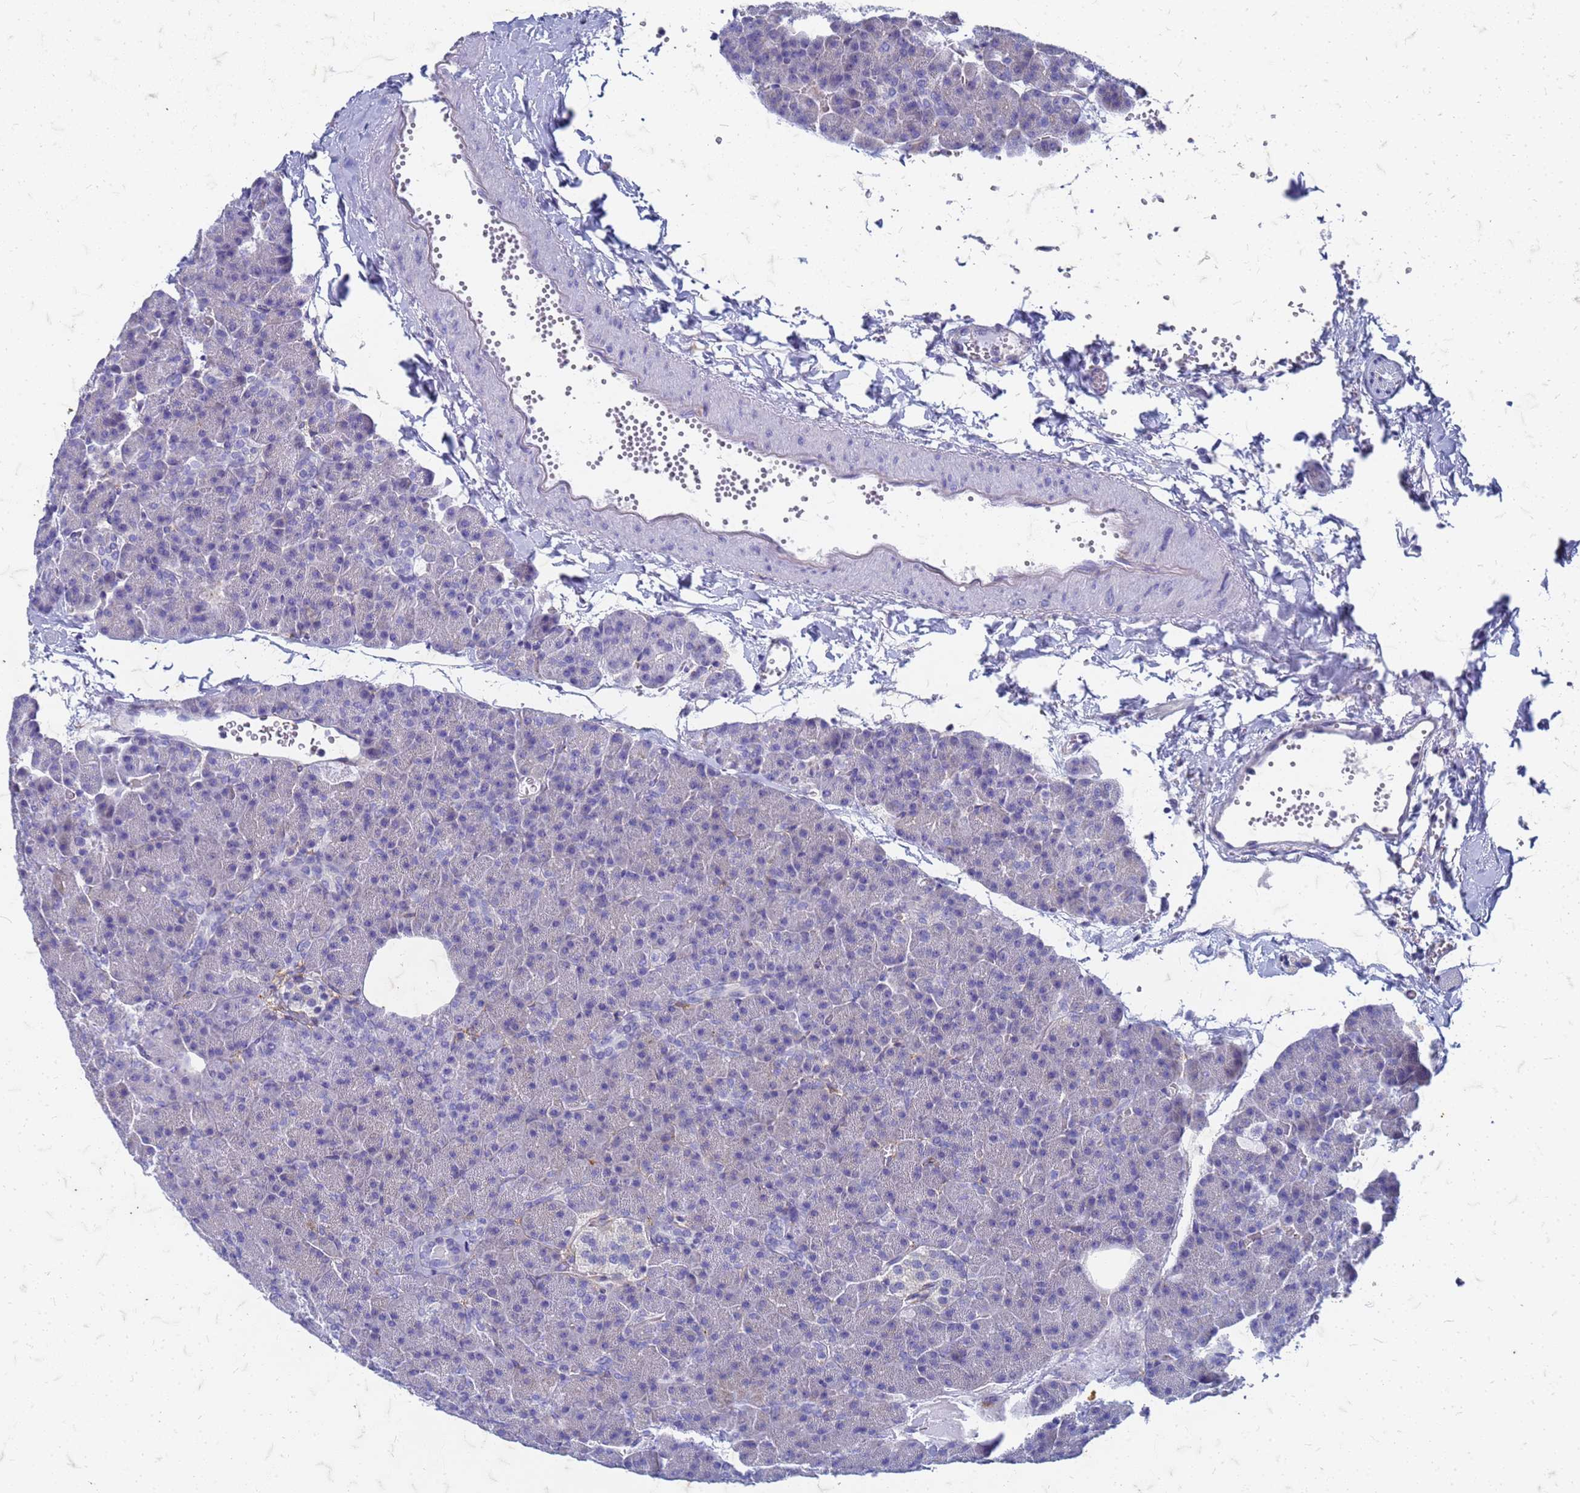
{"staining": {"intensity": "negative", "quantity": "none", "location": "none"}, "tissue": "pancreas", "cell_type": "Exocrine glandular cells", "image_type": "normal", "snomed": [{"axis": "morphology", "description": "Normal tissue, NOS"}, {"axis": "morphology", "description": "Carcinoid, malignant, NOS"}, {"axis": "topography", "description": "Pancreas"}], "caption": "Exocrine glandular cells are negative for protein expression in unremarkable human pancreas. (DAB (3,3'-diaminobenzidine) IHC with hematoxylin counter stain).", "gene": "TRIM64B", "patient": {"sex": "female", "age": 35}}